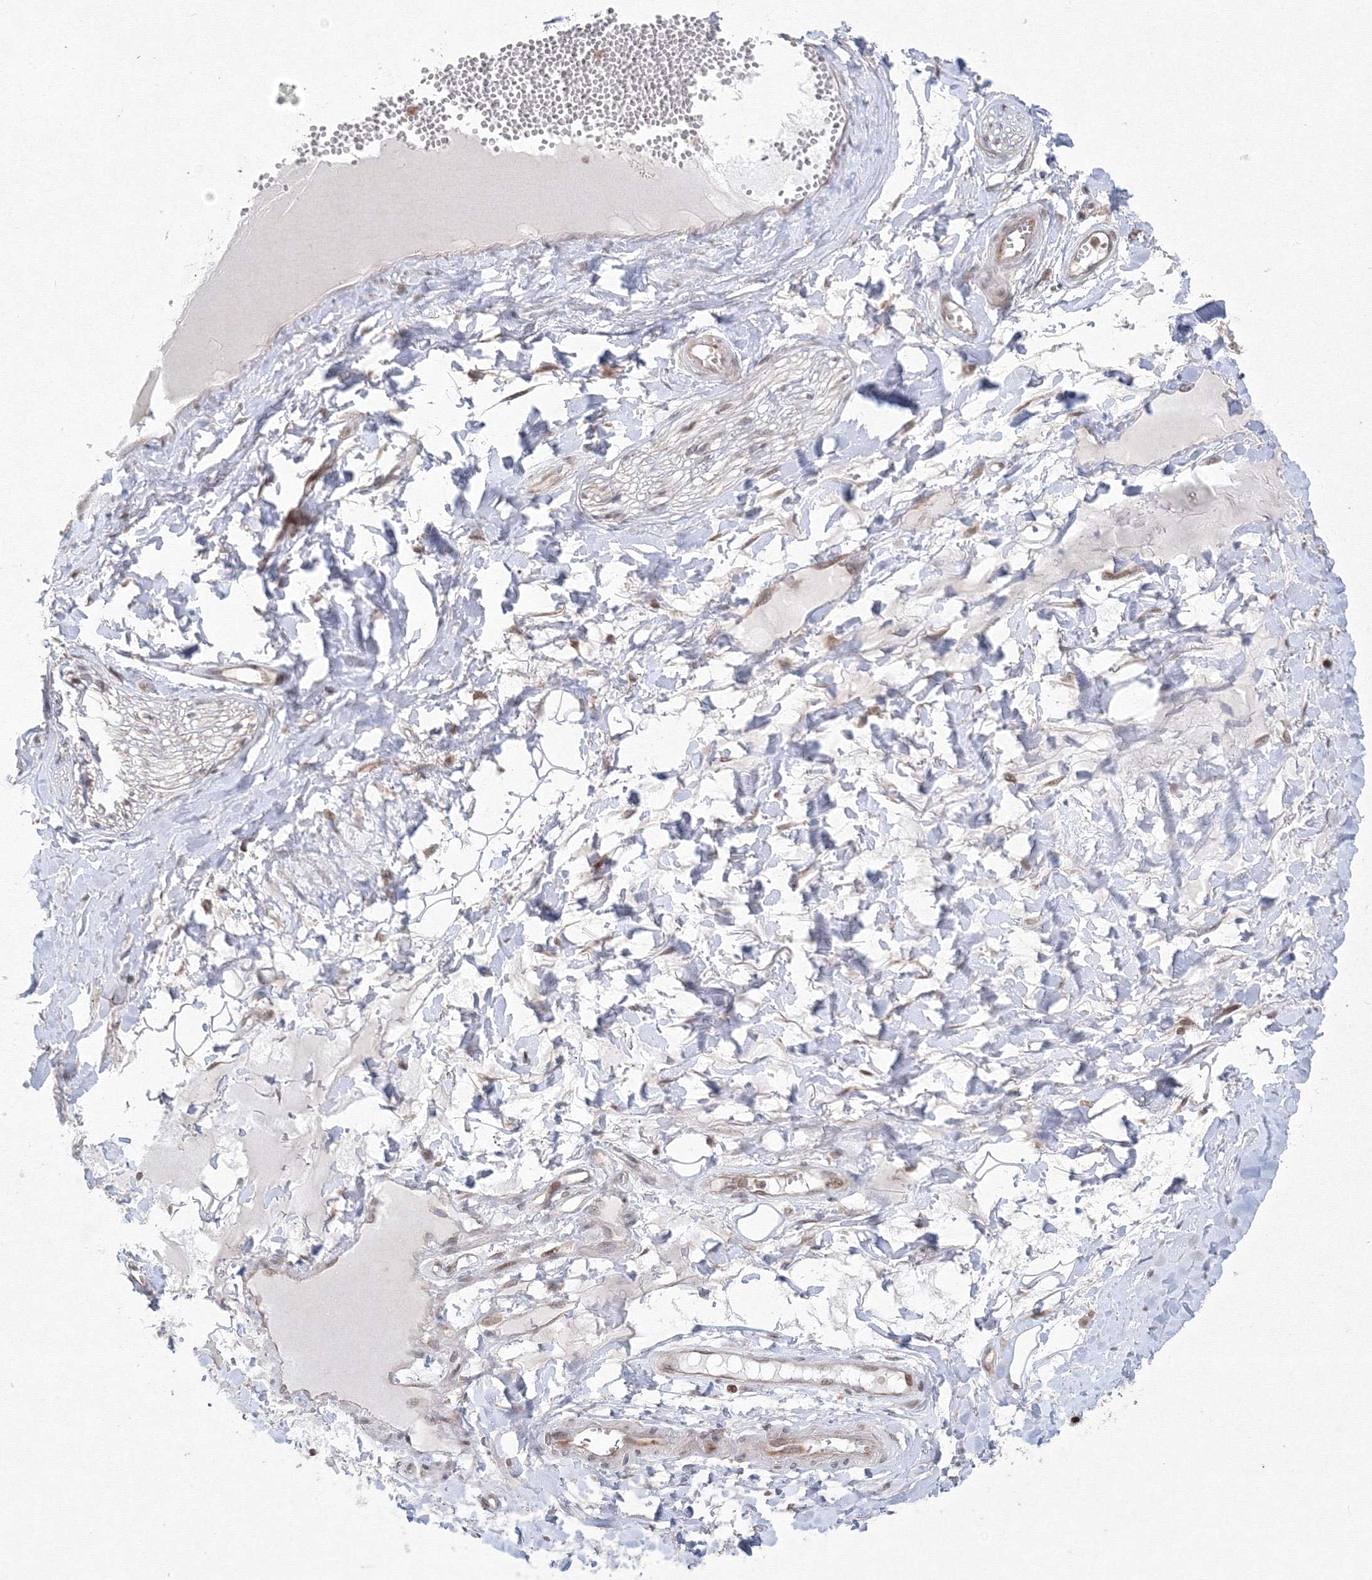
{"staining": {"intensity": "negative", "quantity": "none", "location": "none"}, "tissue": "adipose tissue", "cell_type": "Adipocytes", "image_type": "normal", "snomed": [{"axis": "morphology", "description": "Normal tissue, NOS"}, {"axis": "morphology", "description": "Inflammation, NOS"}, {"axis": "topography", "description": "Salivary gland"}, {"axis": "topography", "description": "Peripheral nerve tissue"}], "caption": "This is an immunohistochemistry photomicrograph of unremarkable human adipose tissue. There is no expression in adipocytes.", "gene": "MKRN2", "patient": {"sex": "female", "age": 75}}